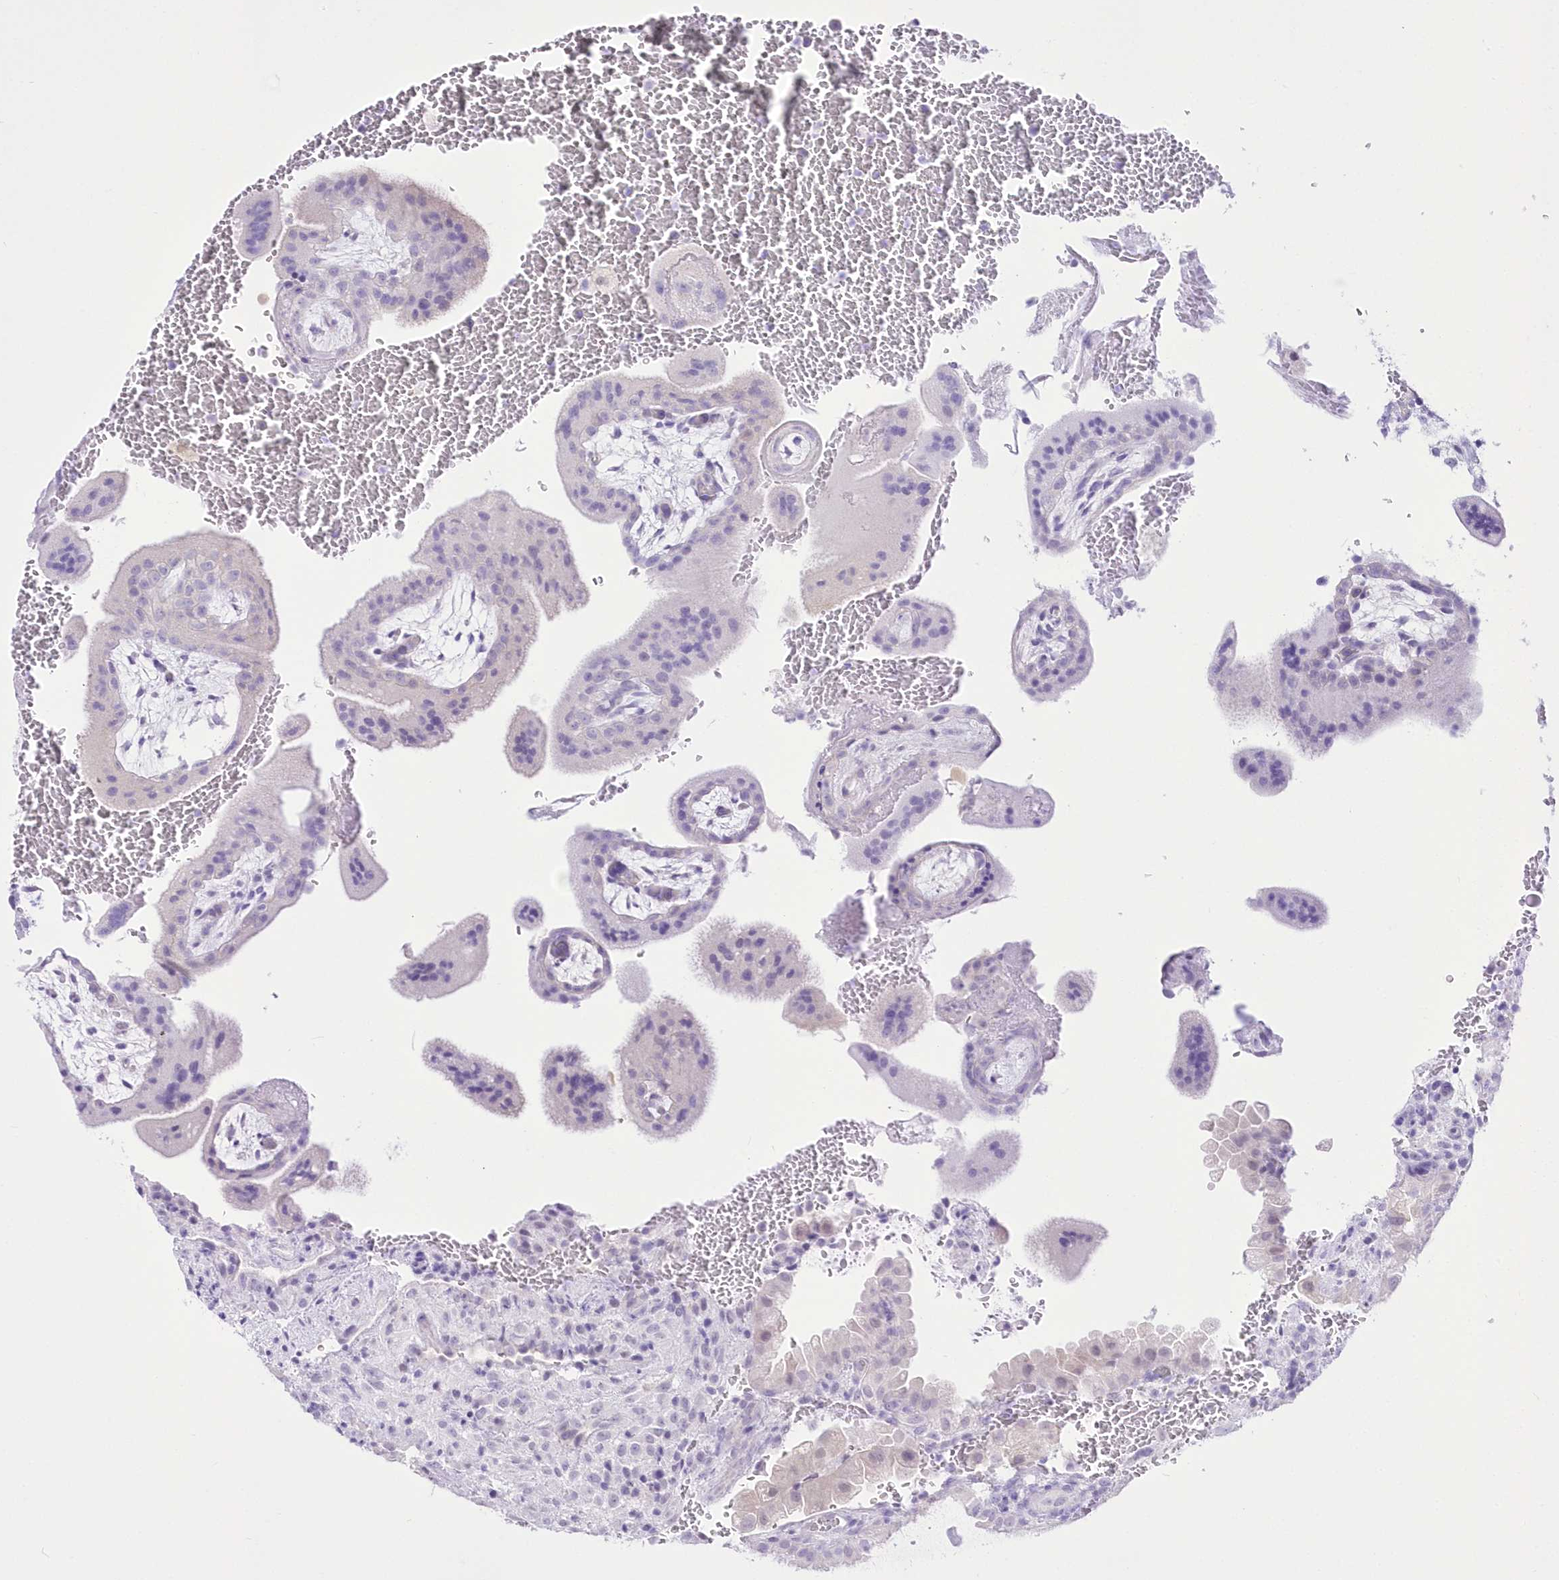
{"staining": {"intensity": "negative", "quantity": "none", "location": "none"}, "tissue": "placenta", "cell_type": "Decidual cells", "image_type": "normal", "snomed": [{"axis": "morphology", "description": "Normal tissue, NOS"}, {"axis": "topography", "description": "Placenta"}], "caption": "The immunohistochemistry micrograph has no significant positivity in decidual cells of placenta.", "gene": "UBA6", "patient": {"sex": "female", "age": 35}}